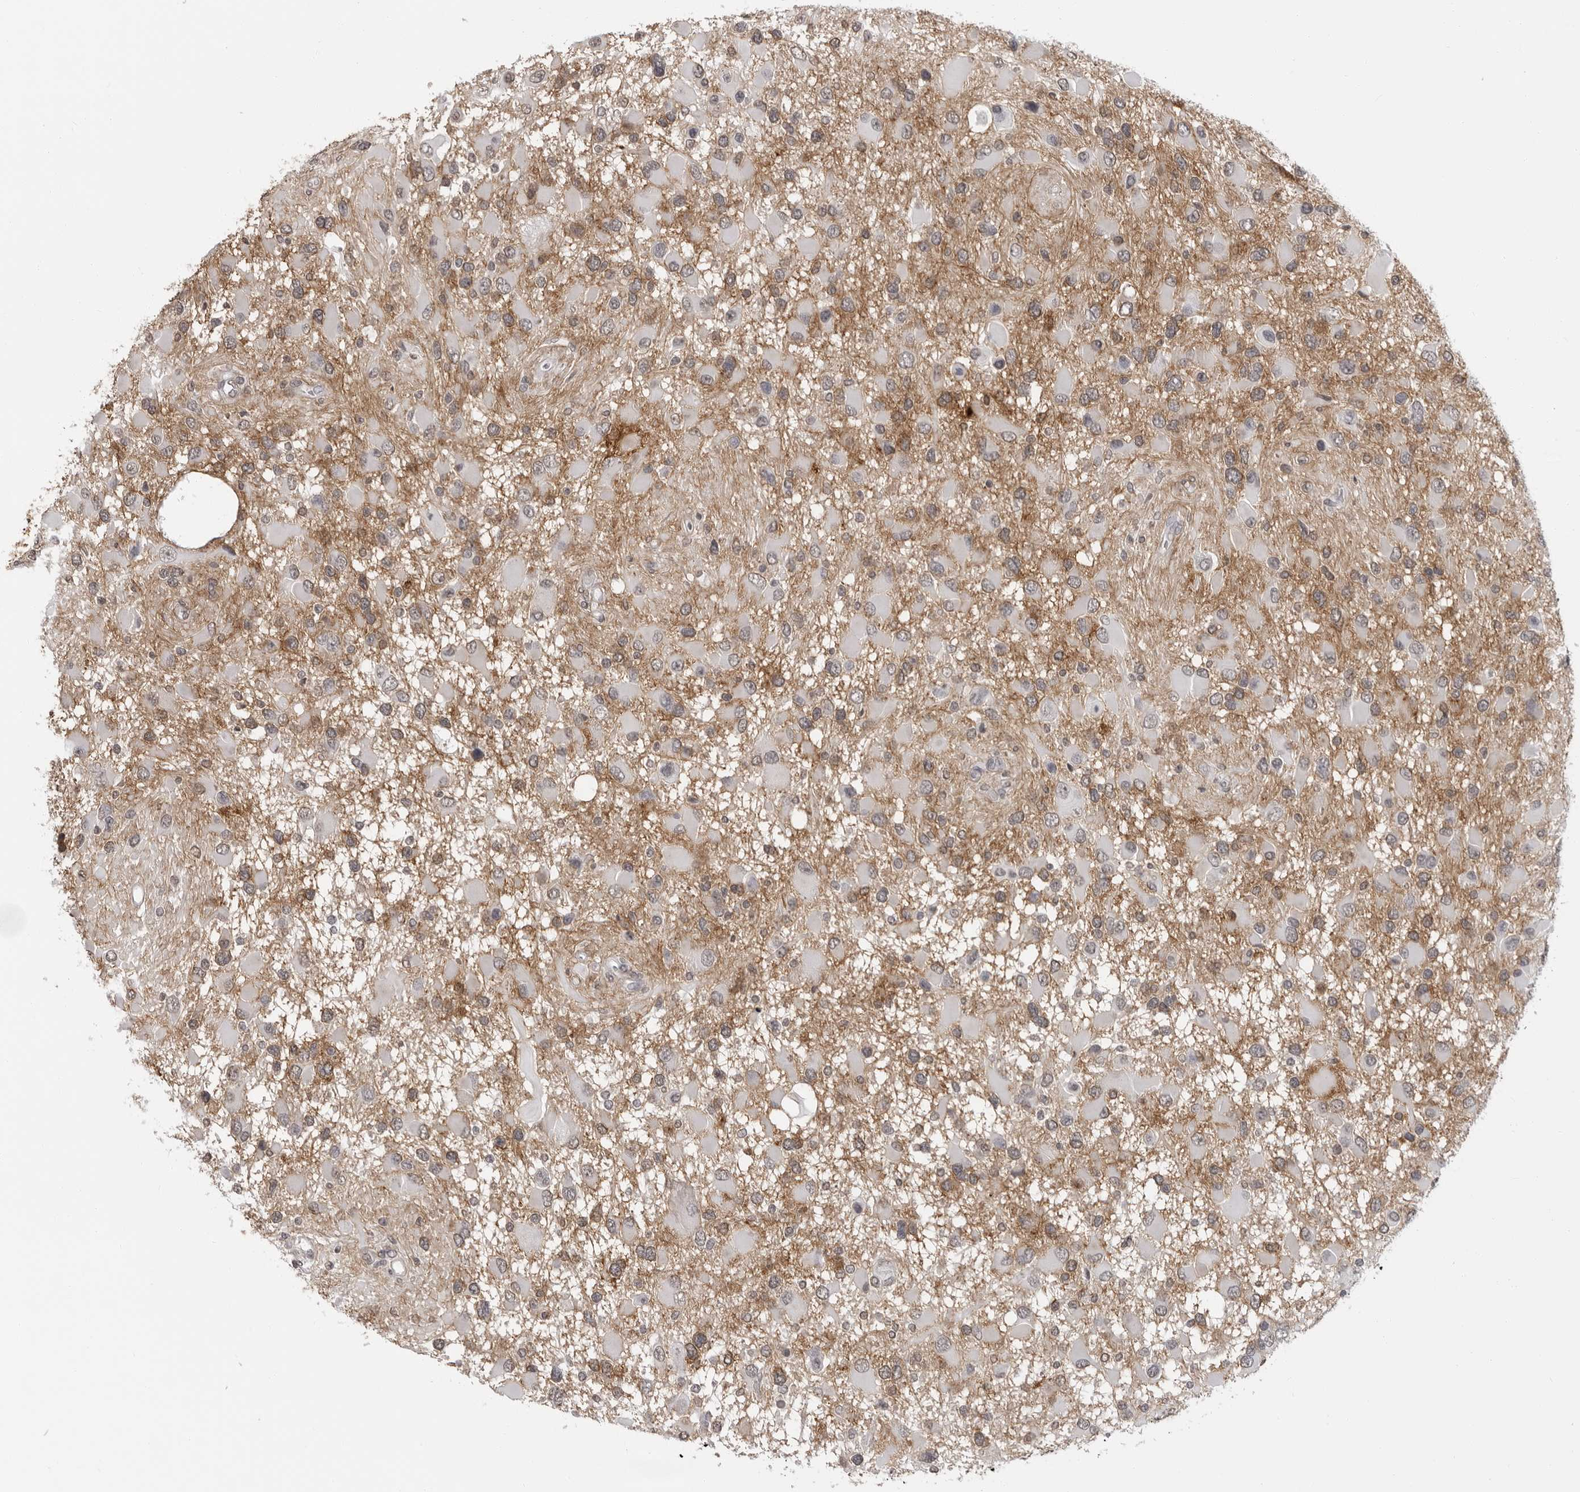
{"staining": {"intensity": "moderate", "quantity": "25%-75%", "location": "cytoplasmic/membranous"}, "tissue": "glioma", "cell_type": "Tumor cells", "image_type": "cancer", "snomed": [{"axis": "morphology", "description": "Glioma, malignant, High grade"}, {"axis": "topography", "description": "Brain"}], "caption": "Human glioma stained for a protein (brown) shows moderate cytoplasmic/membranous positive staining in about 25%-75% of tumor cells.", "gene": "HEPACAM", "patient": {"sex": "male", "age": 53}}